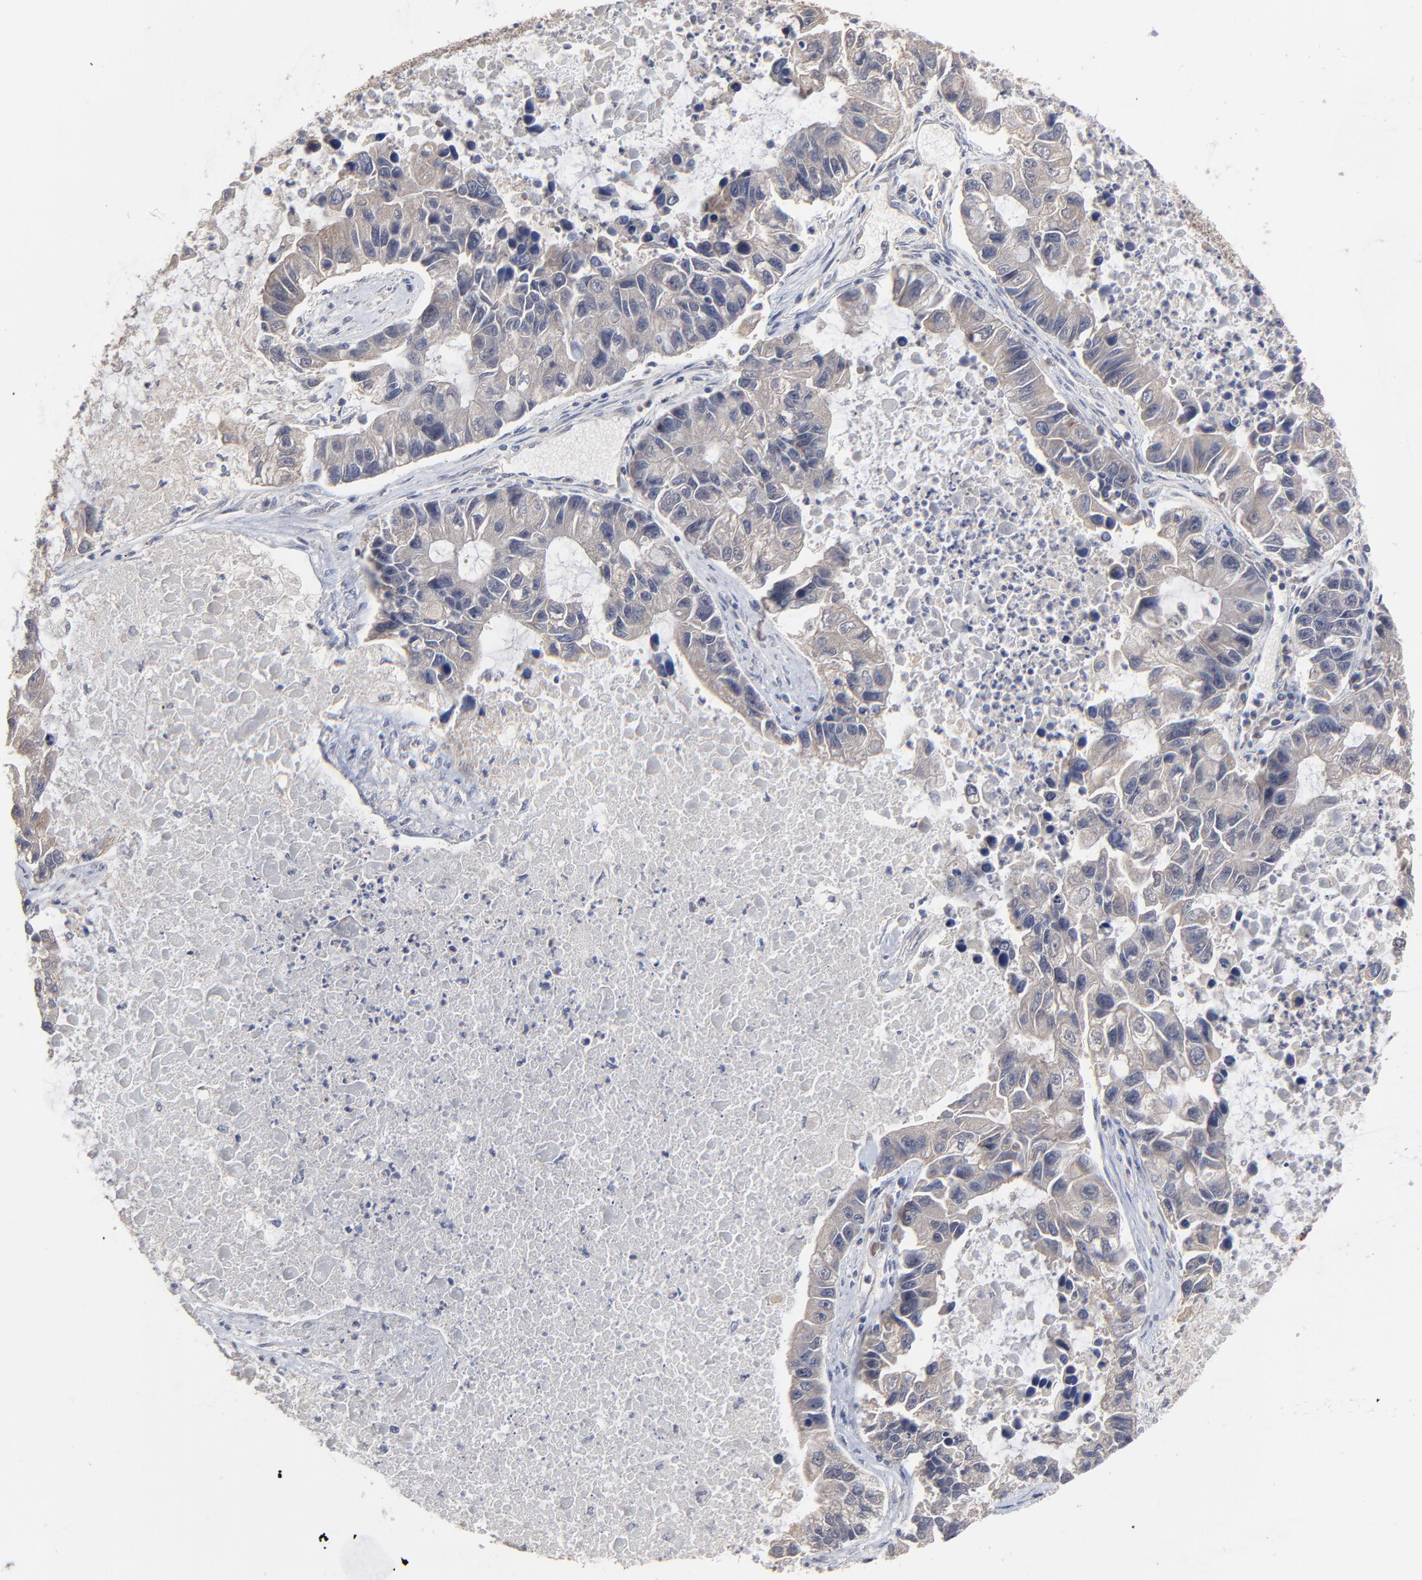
{"staining": {"intensity": "weak", "quantity": ">75%", "location": "cytoplasmic/membranous"}, "tissue": "lung cancer", "cell_type": "Tumor cells", "image_type": "cancer", "snomed": [{"axis": "morphology", "description": "Adenocarcinoma, NOS"}, {"axis": "topography", "description": "Lung"}], "caption": "Brown immunohistochemical staining in lung cancer (adenocarcinoma) shows weak cytoplasmic/membranous expression in approximately >75% of tumor cells. The protein of interest is shown in brown color, while the nuclei are stained blue.", "gene": "FAM199X", "patient": {"sex": "female", "age": 51}}